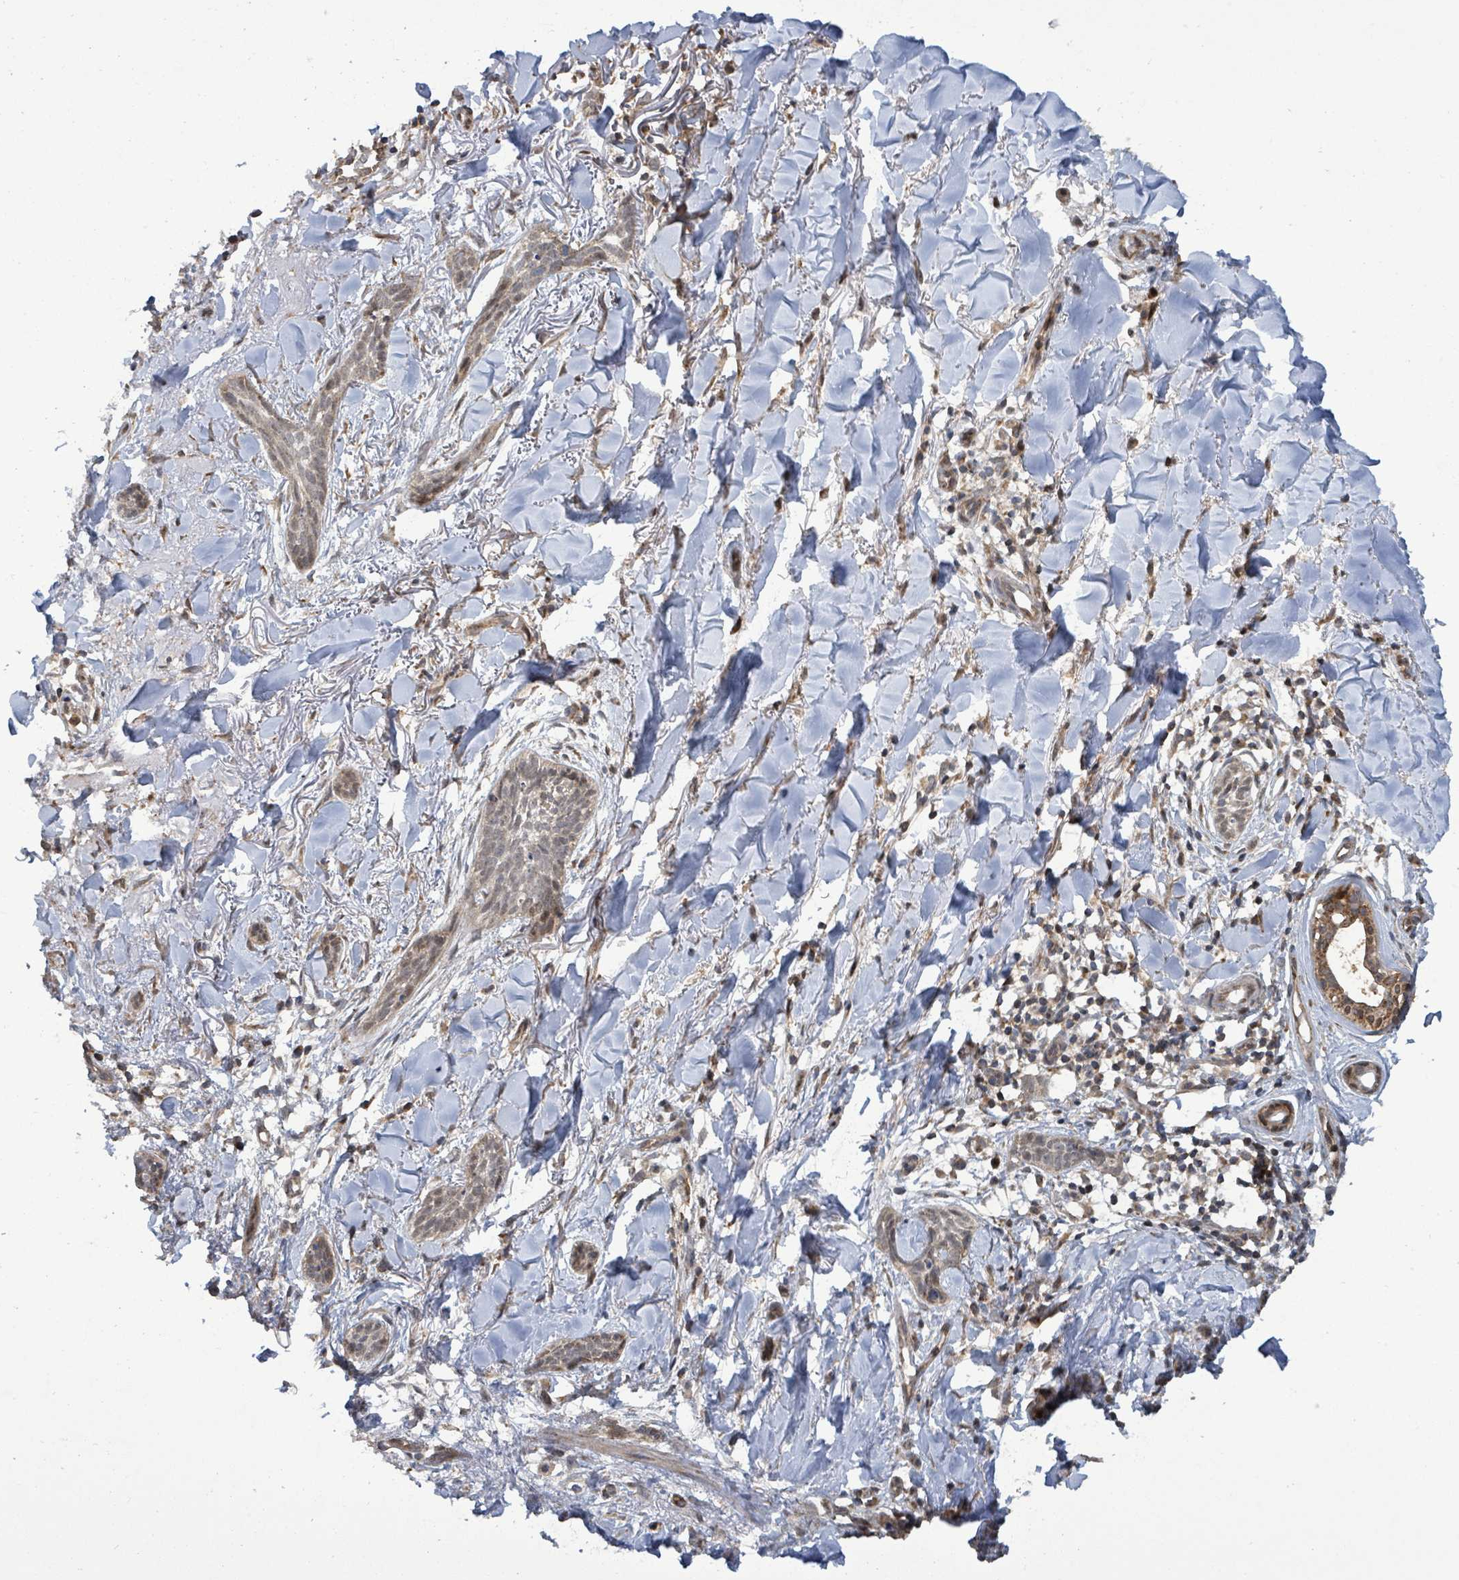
{"staining": {"intensity": "negative", "quantity": "none", "location": "none"}, "tissue": "skin cancer", "cell_type": "Tumor cells", "image_type": "cancer", "snomed": [{"axis": "morphology", "description": "Basal cell carcinoma"}, {"axis": "topography", "description": "Skin"}], "caption": "Micrograph shows no protein staining in tumor cells of skin basal cell carcinoma tissue.", "gene": "COQ6", "patient": {"sex": "male", "age": 52}}